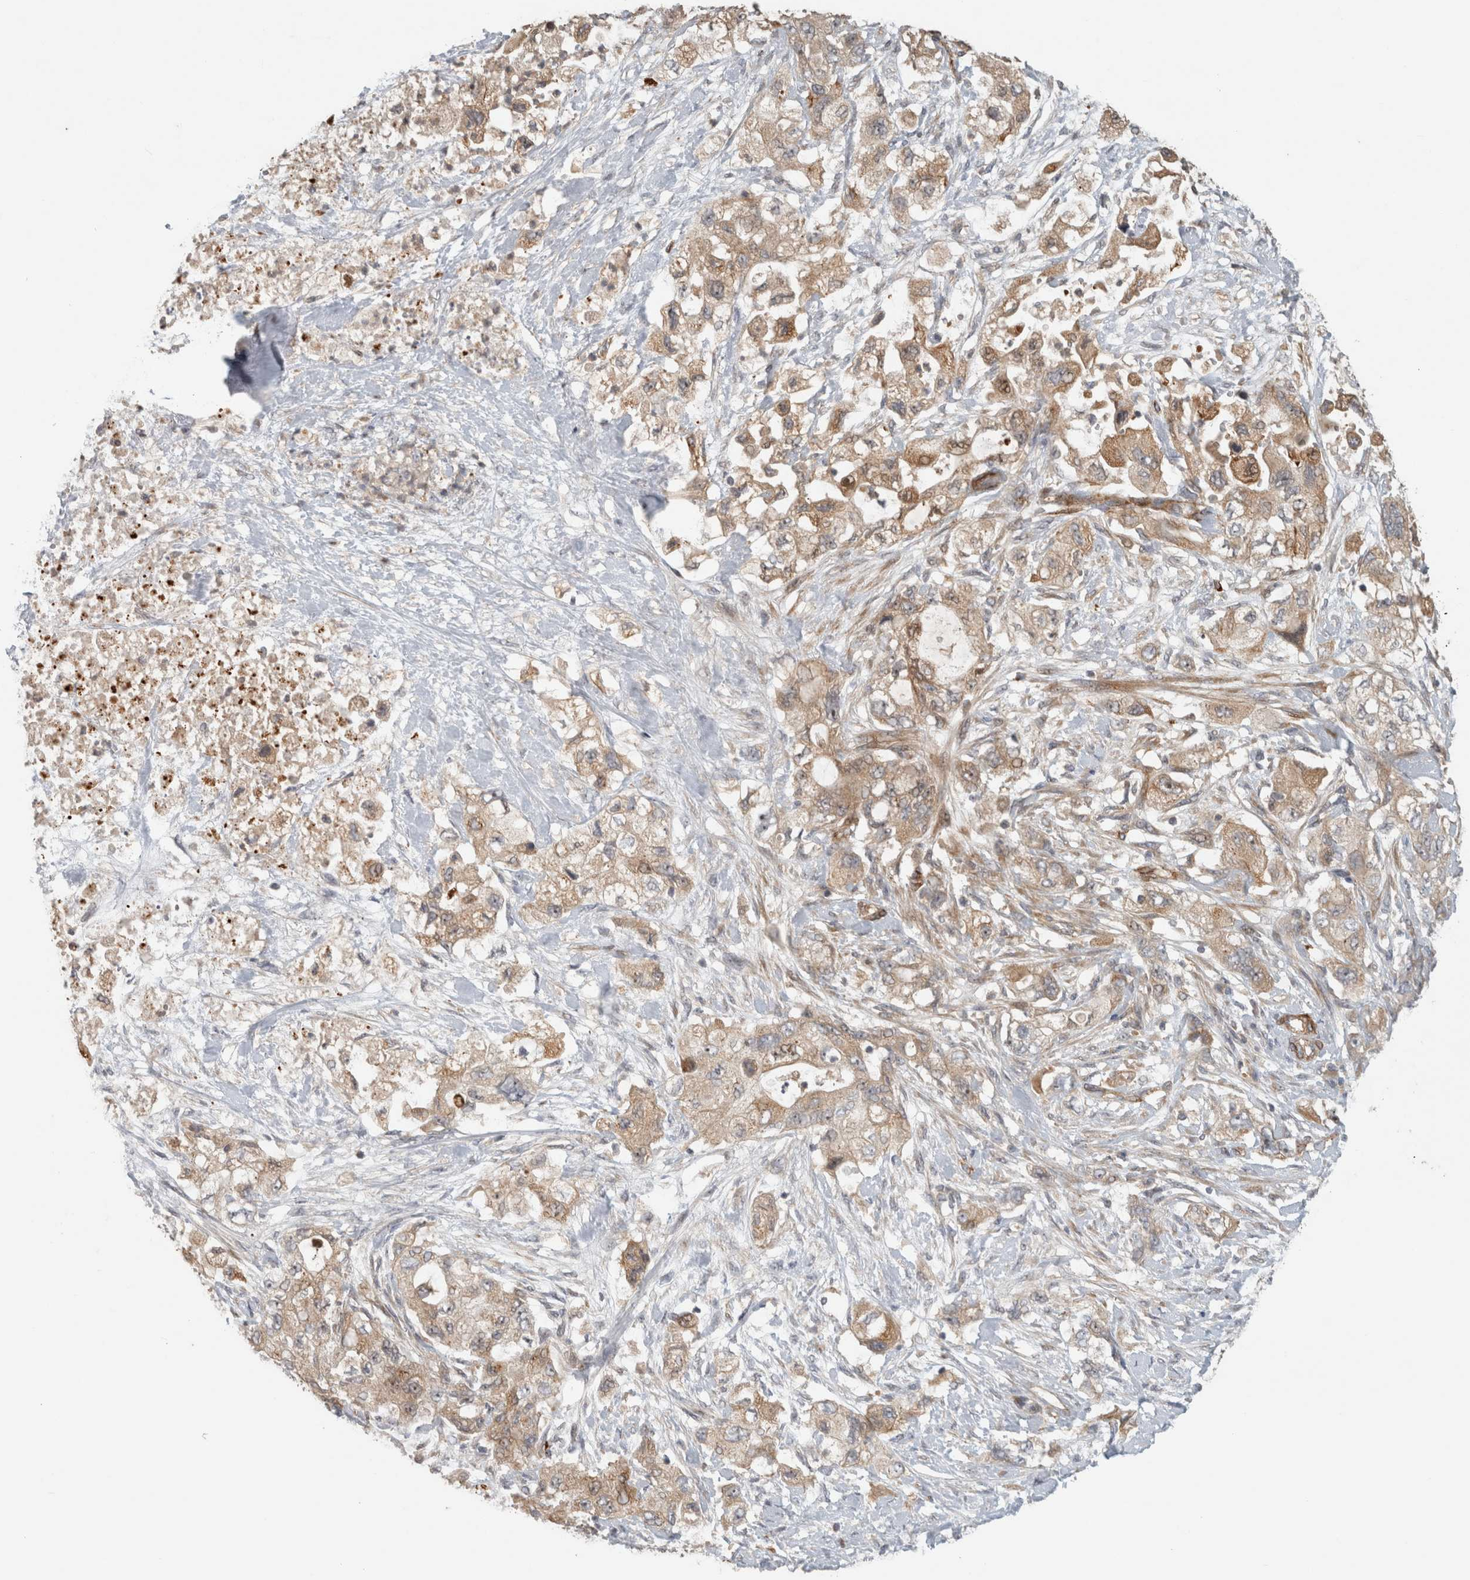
{"staining": {"intensity": "weak", "quantity": ">75%", "location": "cytoplasmic/membranous"}, "tissue": "pancreatic cancer", "cell_type": "Tumor cells", "image_type": "cancer", "snomed": [{"axis": "morphology", "description": "Adenocarcinoma, NOS"}, {"axis": "topography", "description": "Pancreas"}], "caption": "Immunohistochemical staining of adenocarcinoma (pancreatic) exhibits low levels of weak cytoplasmic/membranous staining in approximately >75% of tumor cells.", "gene": "SIPA1L2", "patient": {"sex": "female", "age": 73}}